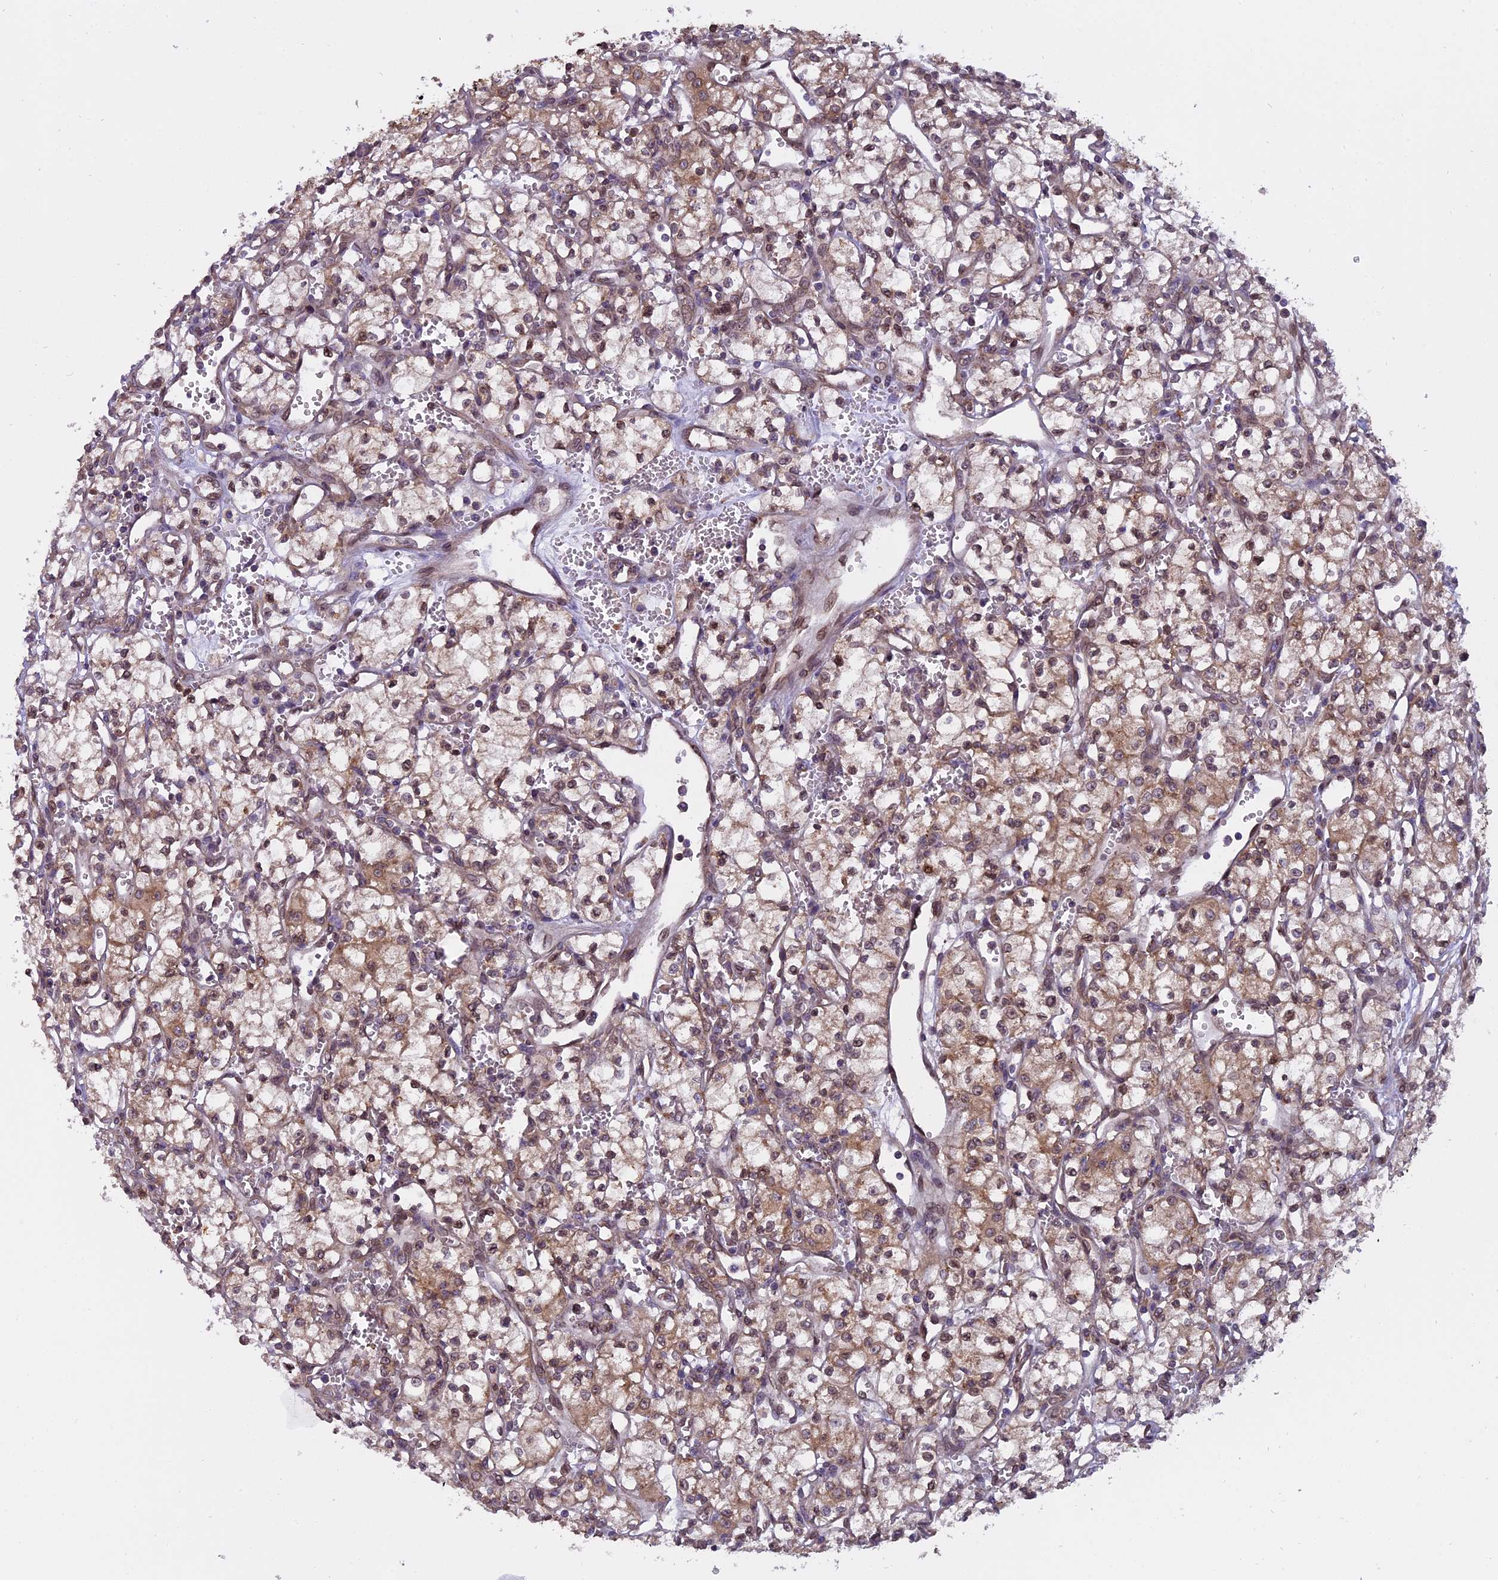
{"staining": {"intensity": "moderate", "quantity": ">75%", "location": "cytoplasmic/membranous,nuclear"}, "tissue": "renal cancer", "cell_type": "Tumor cells", "image_type": "cancer", "snomed": [{"axis": "morphology", "description": "Adenocarcinoma, NOS"}, {"axis": "topography", "description": "Kidney"}], "caption": "Immunohistochemical staining of renal cancer shows moderate cytoplasmic/membranous and nuclear protein expression in about >75% of tumor cells.", "gene": "CHMP2A", "patient": {"sex": "male", "age": 59}}